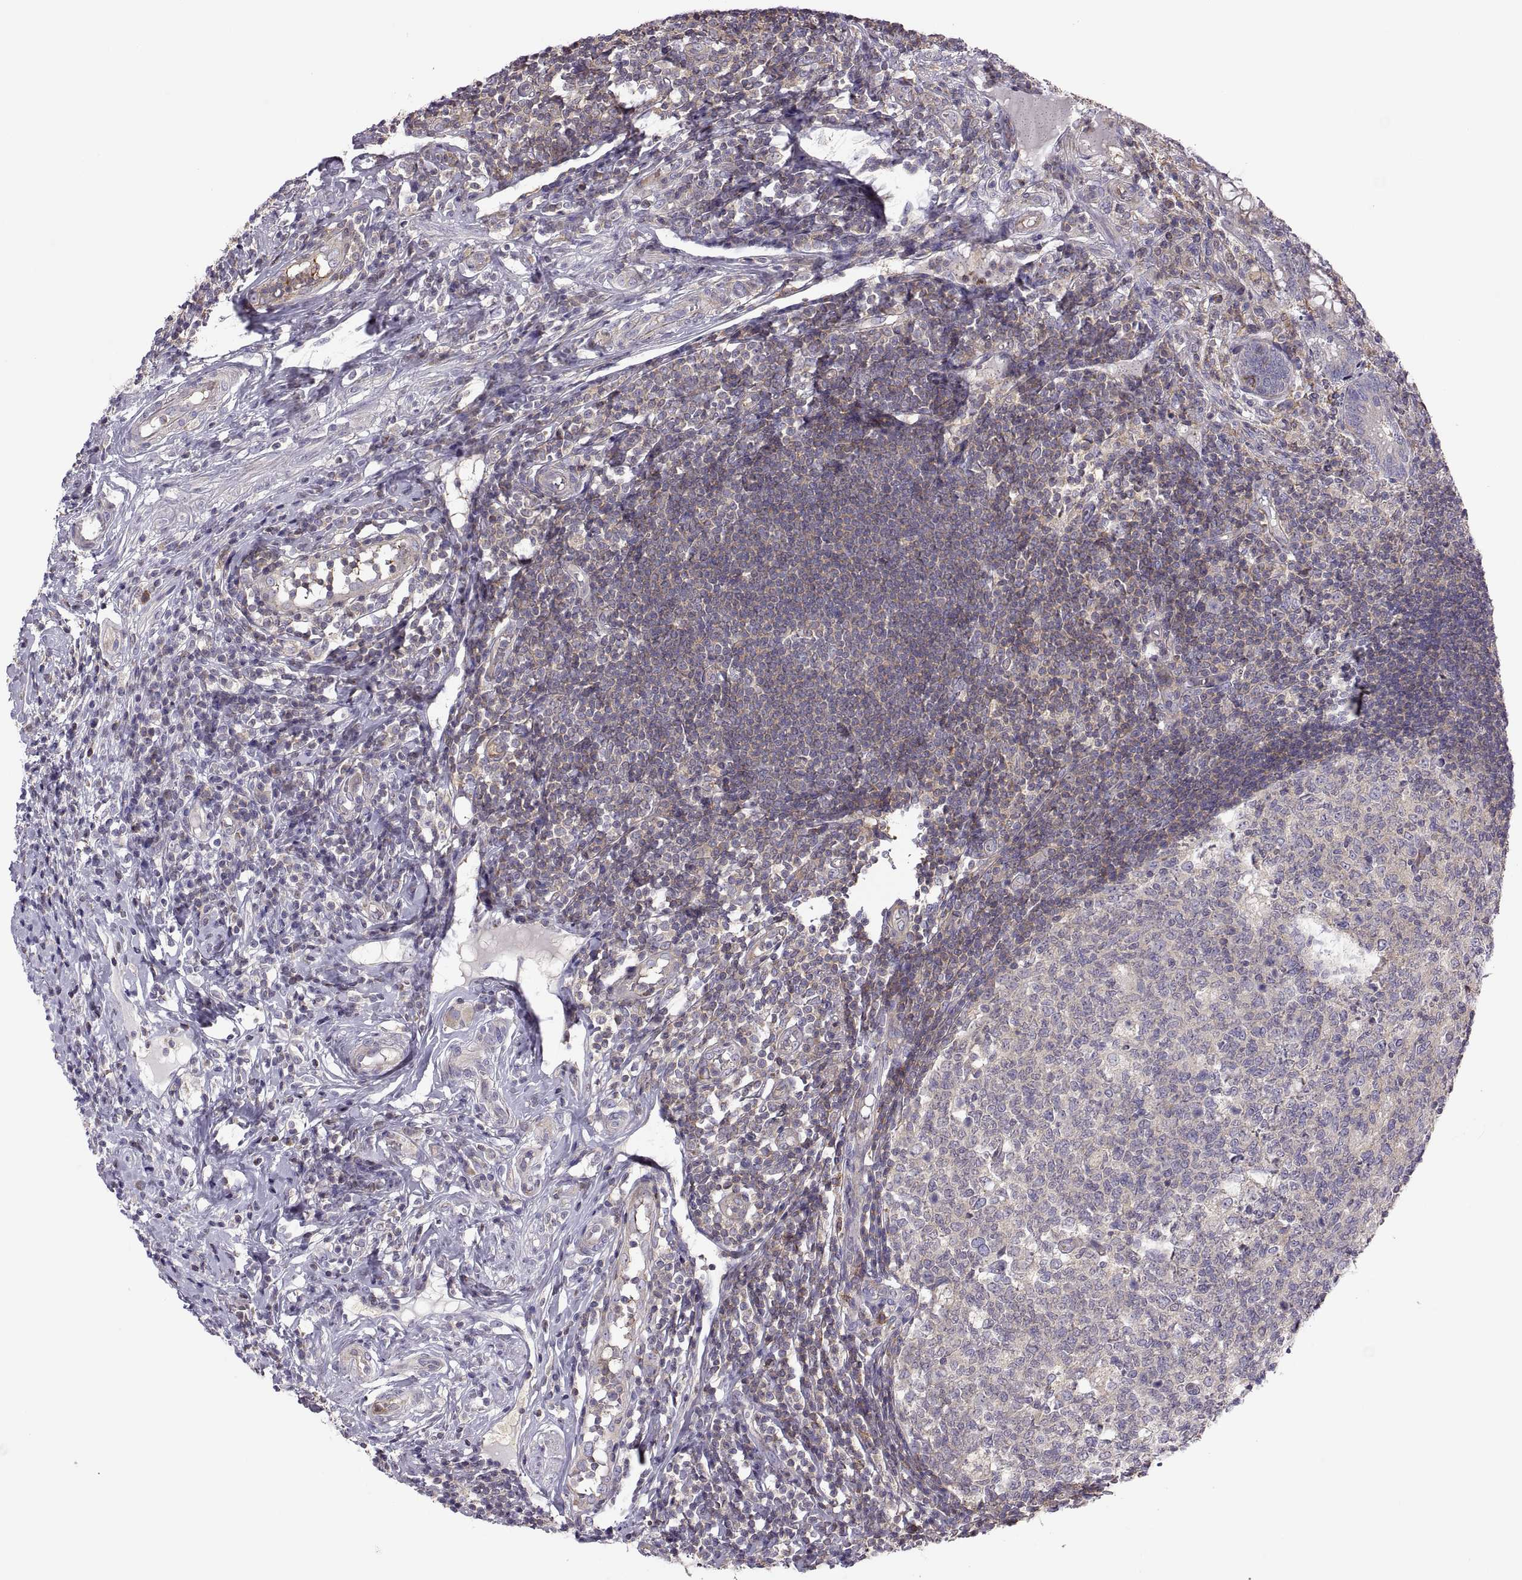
{"staining": {"intensity": "weak", "quantity": ">75%", "location": "cytoplasmic/membranous"}, "tissue": "appendix", "cell_type": "Glandular cells", "image_type": "normal", "snomed": [{"axis": "morphology", "description": "Normal tissue, NOS"}, {"axis": "morphology", "description": "Inflammation, NOS"}, {"axis": "topography", "description": "Appendix"}], "caption": "Immunohistochemistry image of unremarkable human appendix stained for a protein (brown), which shows low levels of weak cytoplasmic/membranous expression in about >75% of glandular cells.", "gene": "SPATA32", "patient": {"sex": "male", "age": 16}}